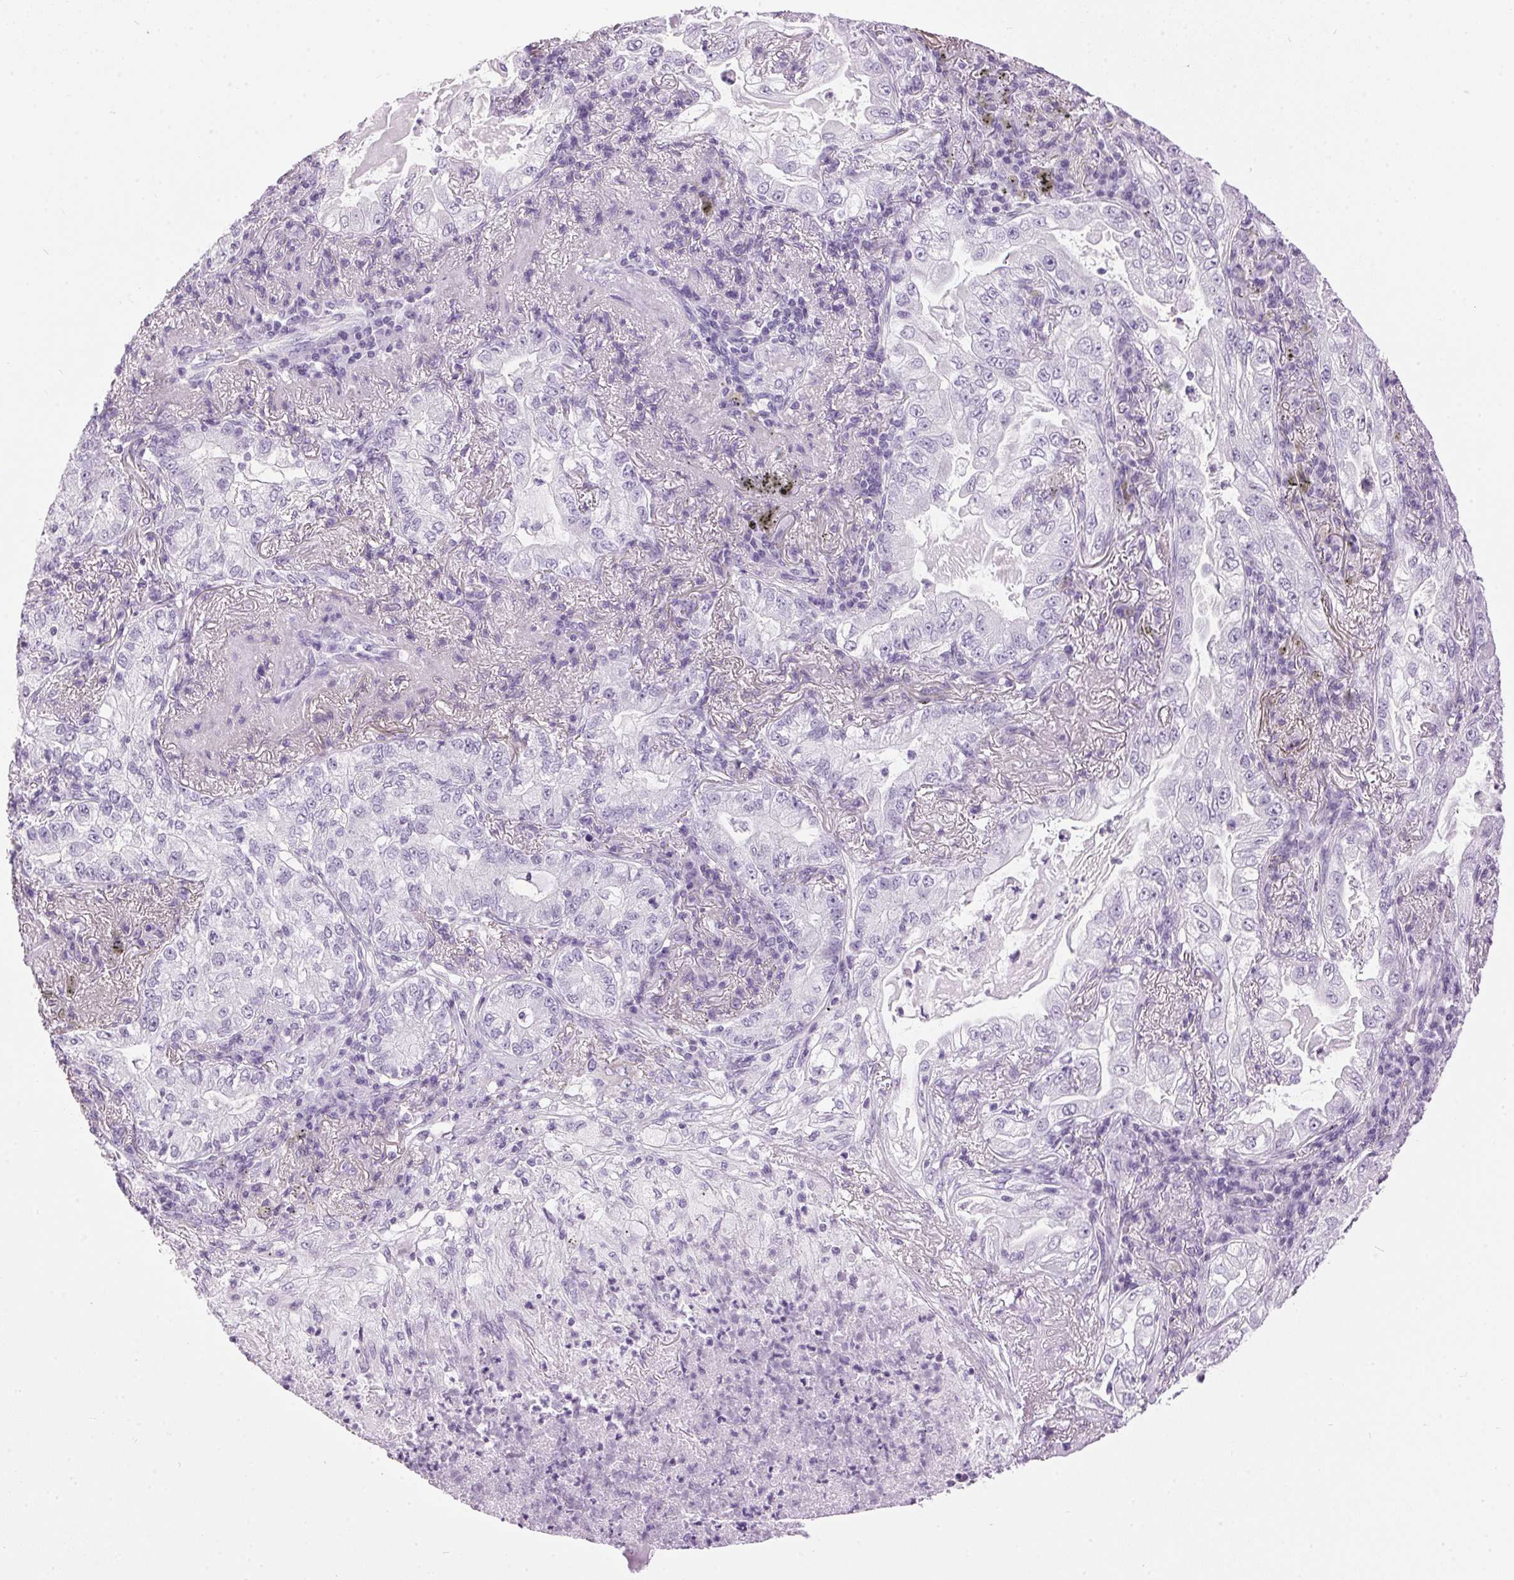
{"staining": {"intensity": "negative", "quantity": "none", "location": "none"}, "tissue": "lung cancer", "cell_type": "Tumor cells", "image_type": "cancer", "snomed": [{"axis": "morphology", "description": "Adenocarcinoma, NOS"}, {"axis": "topography", "description": "Lung"}], "caption": "Tumor cells are negative for protein expression in human adenocarcinoma (lung).", "gene": "SP7", "patient": {"sex": "female", "age": 73}}